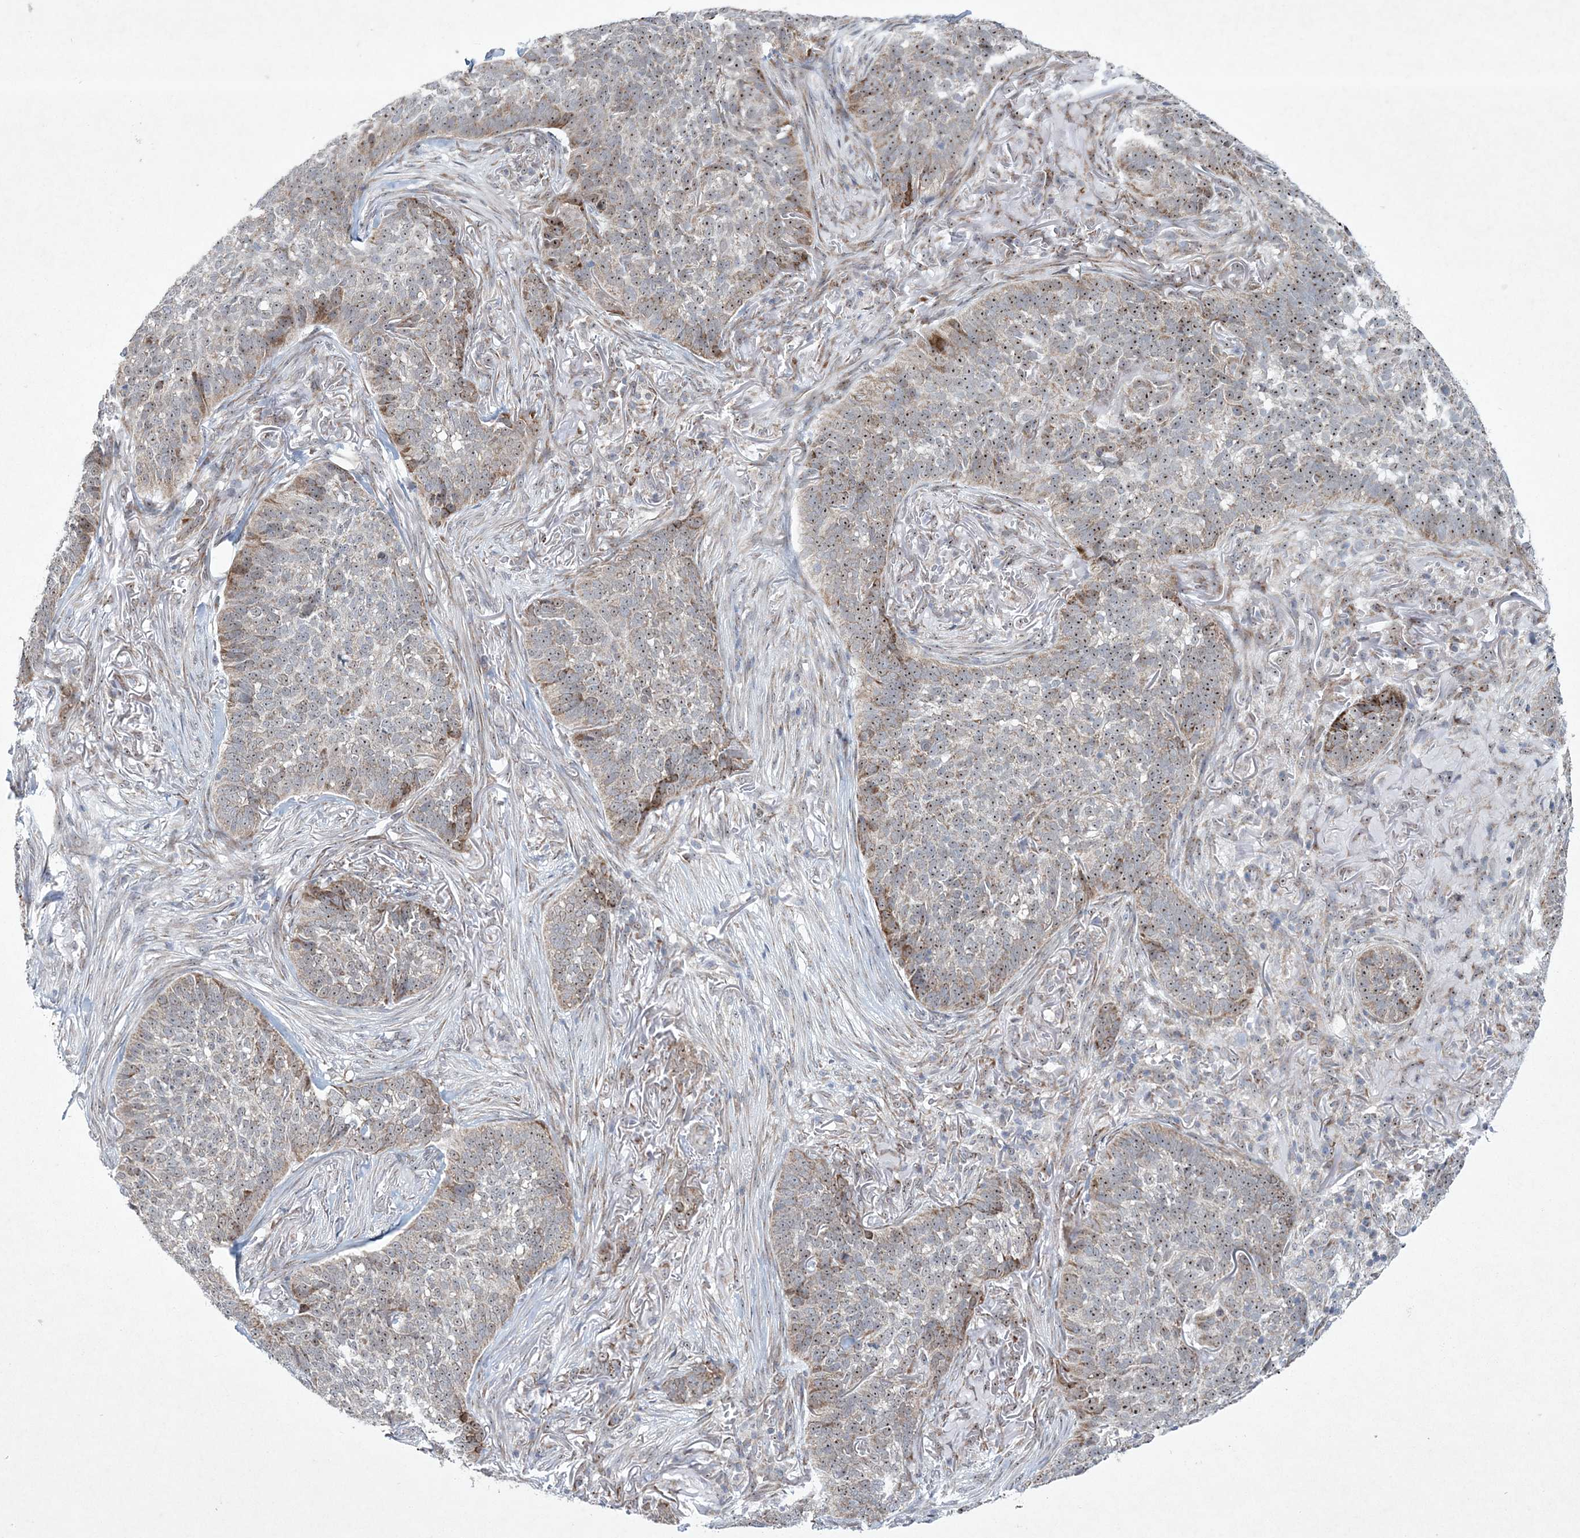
{"staining": {"intensity": "moderate", "quantity": ">75%", "location": "cytoplasmic/membranous,nuclear"}, "tissue": "skin cancer", "cell_type": "Tumor cells", "image_type": "cancer", "snomed": [{"axis": "morphology", "description": "Basal cell carcinoma"}, {"axis": "topography", "description": "Skin"}], "caption": "The immunohistochemical stain labels moderate cytoplasmic/membranous and nuclear positivity in tumor cells of skin cancer tissue.", "gene": "CES4A", "patient": {"sex": "male", "age": 85}}